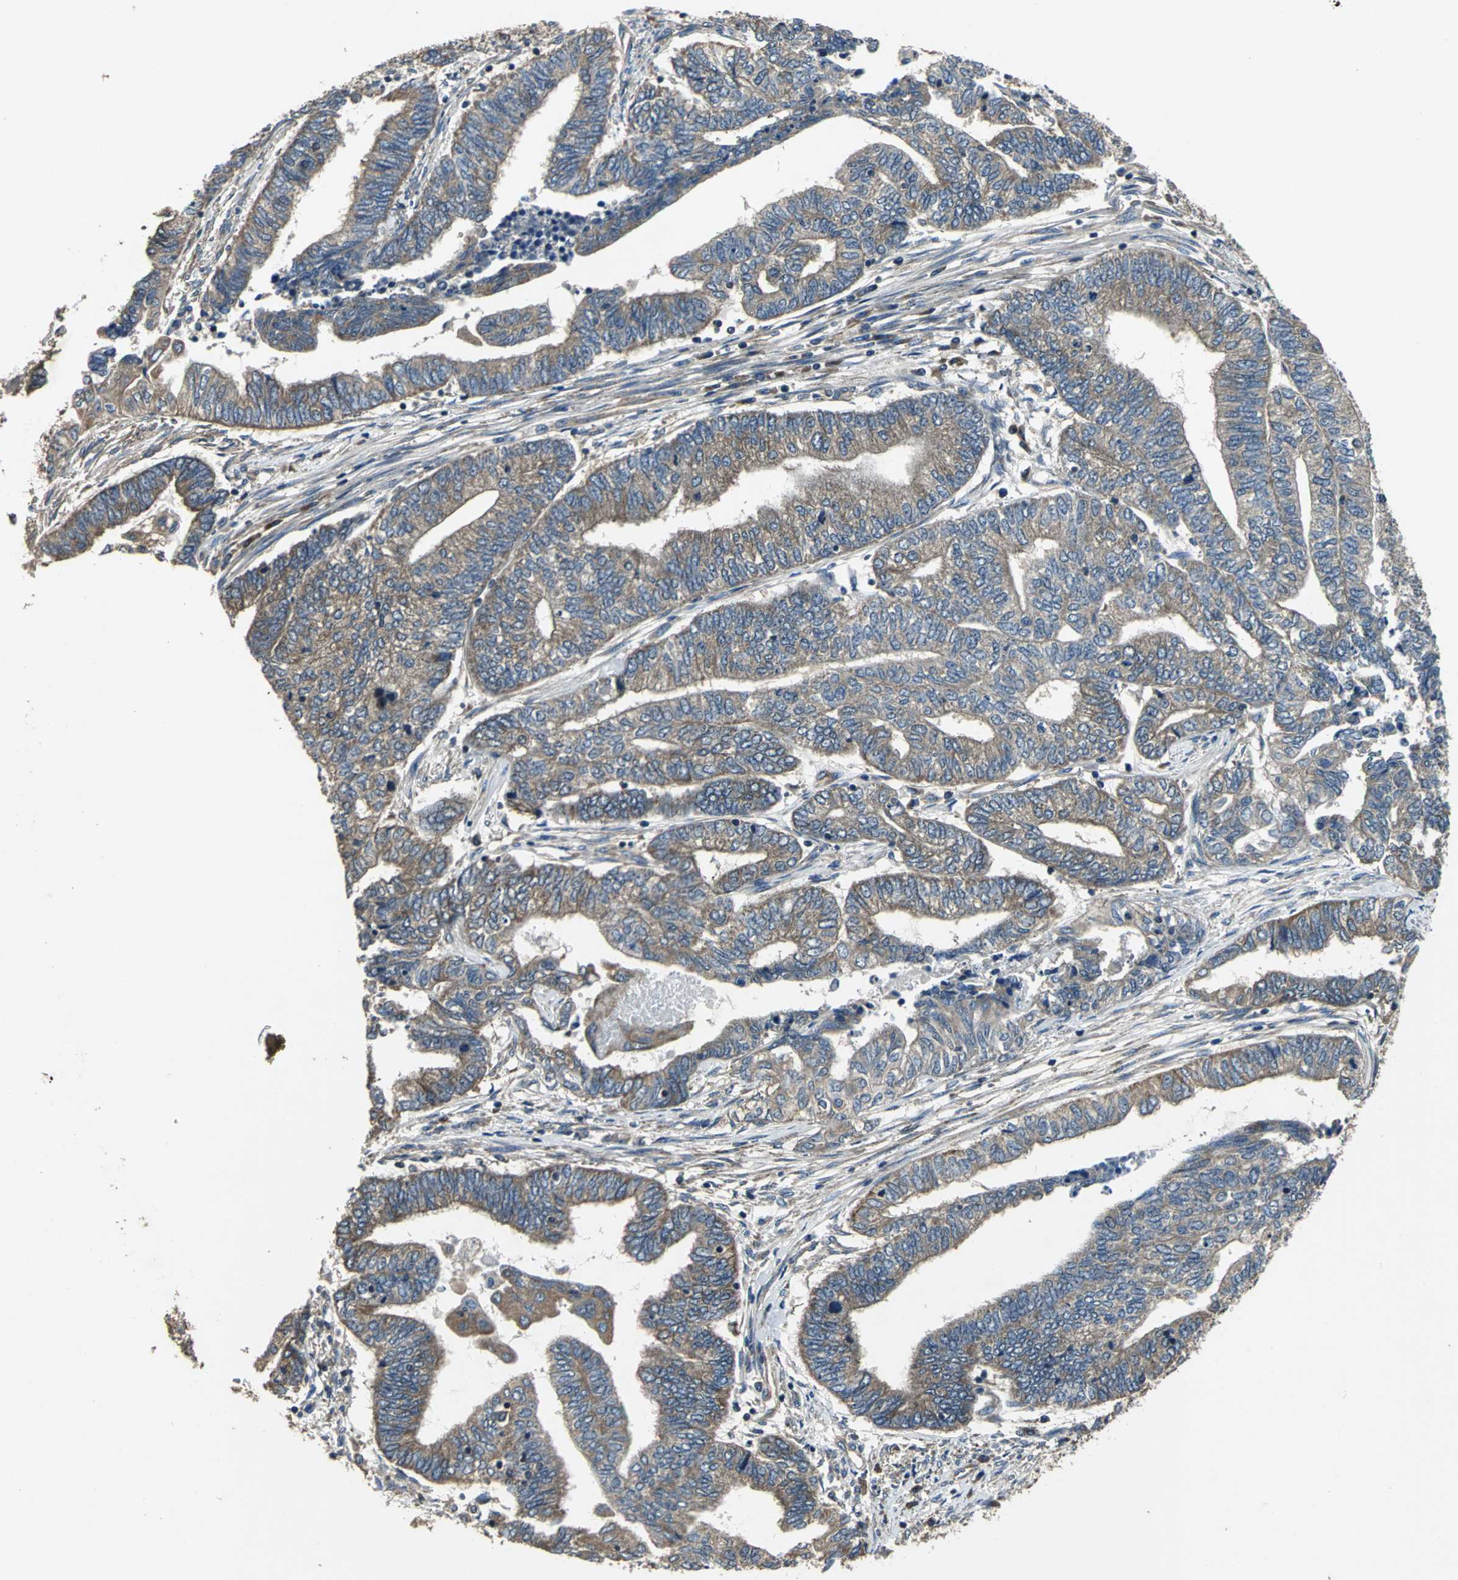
{"staining": {"intensity": "moderate", "quantity": ">75%", "location": "cytoplasmic/membranous"}, "tissue": "endometrial cancer", "cell_type": "Tumor cells", "image_type": "cancer", "snomed": [{"axis": "morphology", "description": "Adenocarcinoma, NOS"}, {"axis": "topography", "description": "Uterus"}, {"axis": "topography", "description": "Endometrium"}], "caption": "Immunohistochemistry of endometrial cancer (adenocarcinoma) displays medium levels of moderate cytoplasmic/membranous staining in about >75% of tumor cells.", "gene": "IRF3", "patient": {"sex": "female", "age": 70}}